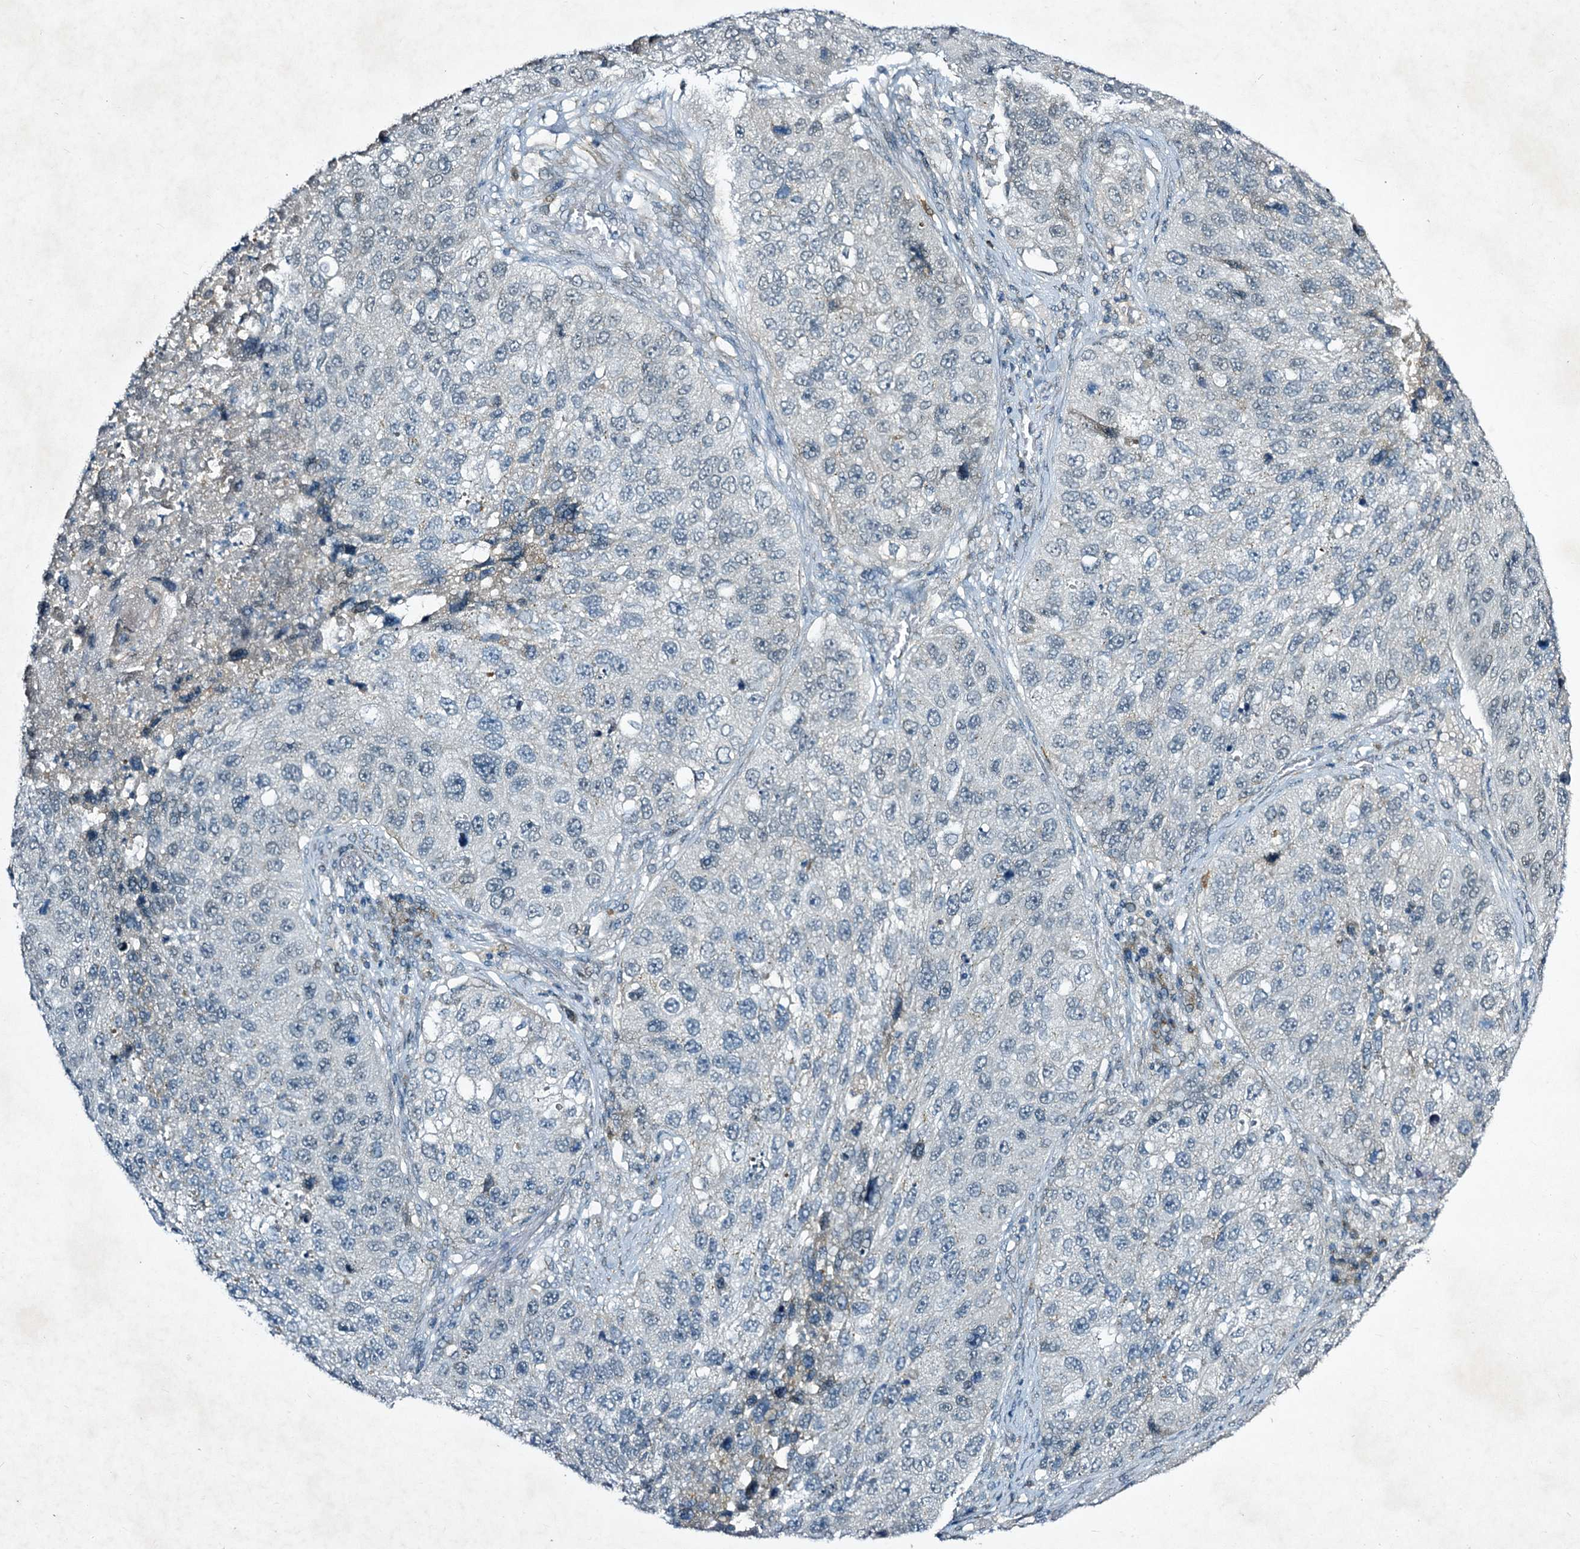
{"staining": {"intensity": "negative", "quantity": "none", "location": "none"}, "tissue": "lung cancer", "cell_type": "Tumor cells", "image_type": "cancer", "snomed": [{"axis": "morphology", "description": "Squamous cell carcinoma, NOS"}, {"axis": "topography", "description": "Lung"}], "caption": "This micrograph is of lung squamous cell carcinoma stained with immunohistochemistry to label a protein in brown with the nuclei are counter-stained blue. There is no expression in tumor cells. (Stains: DAB IHC with hematoxylin counter stain, Microscopy: brightfield microscopy at high magnification).", "gene": "STAP1", "patient": {"sex": "male", "age": 61}}